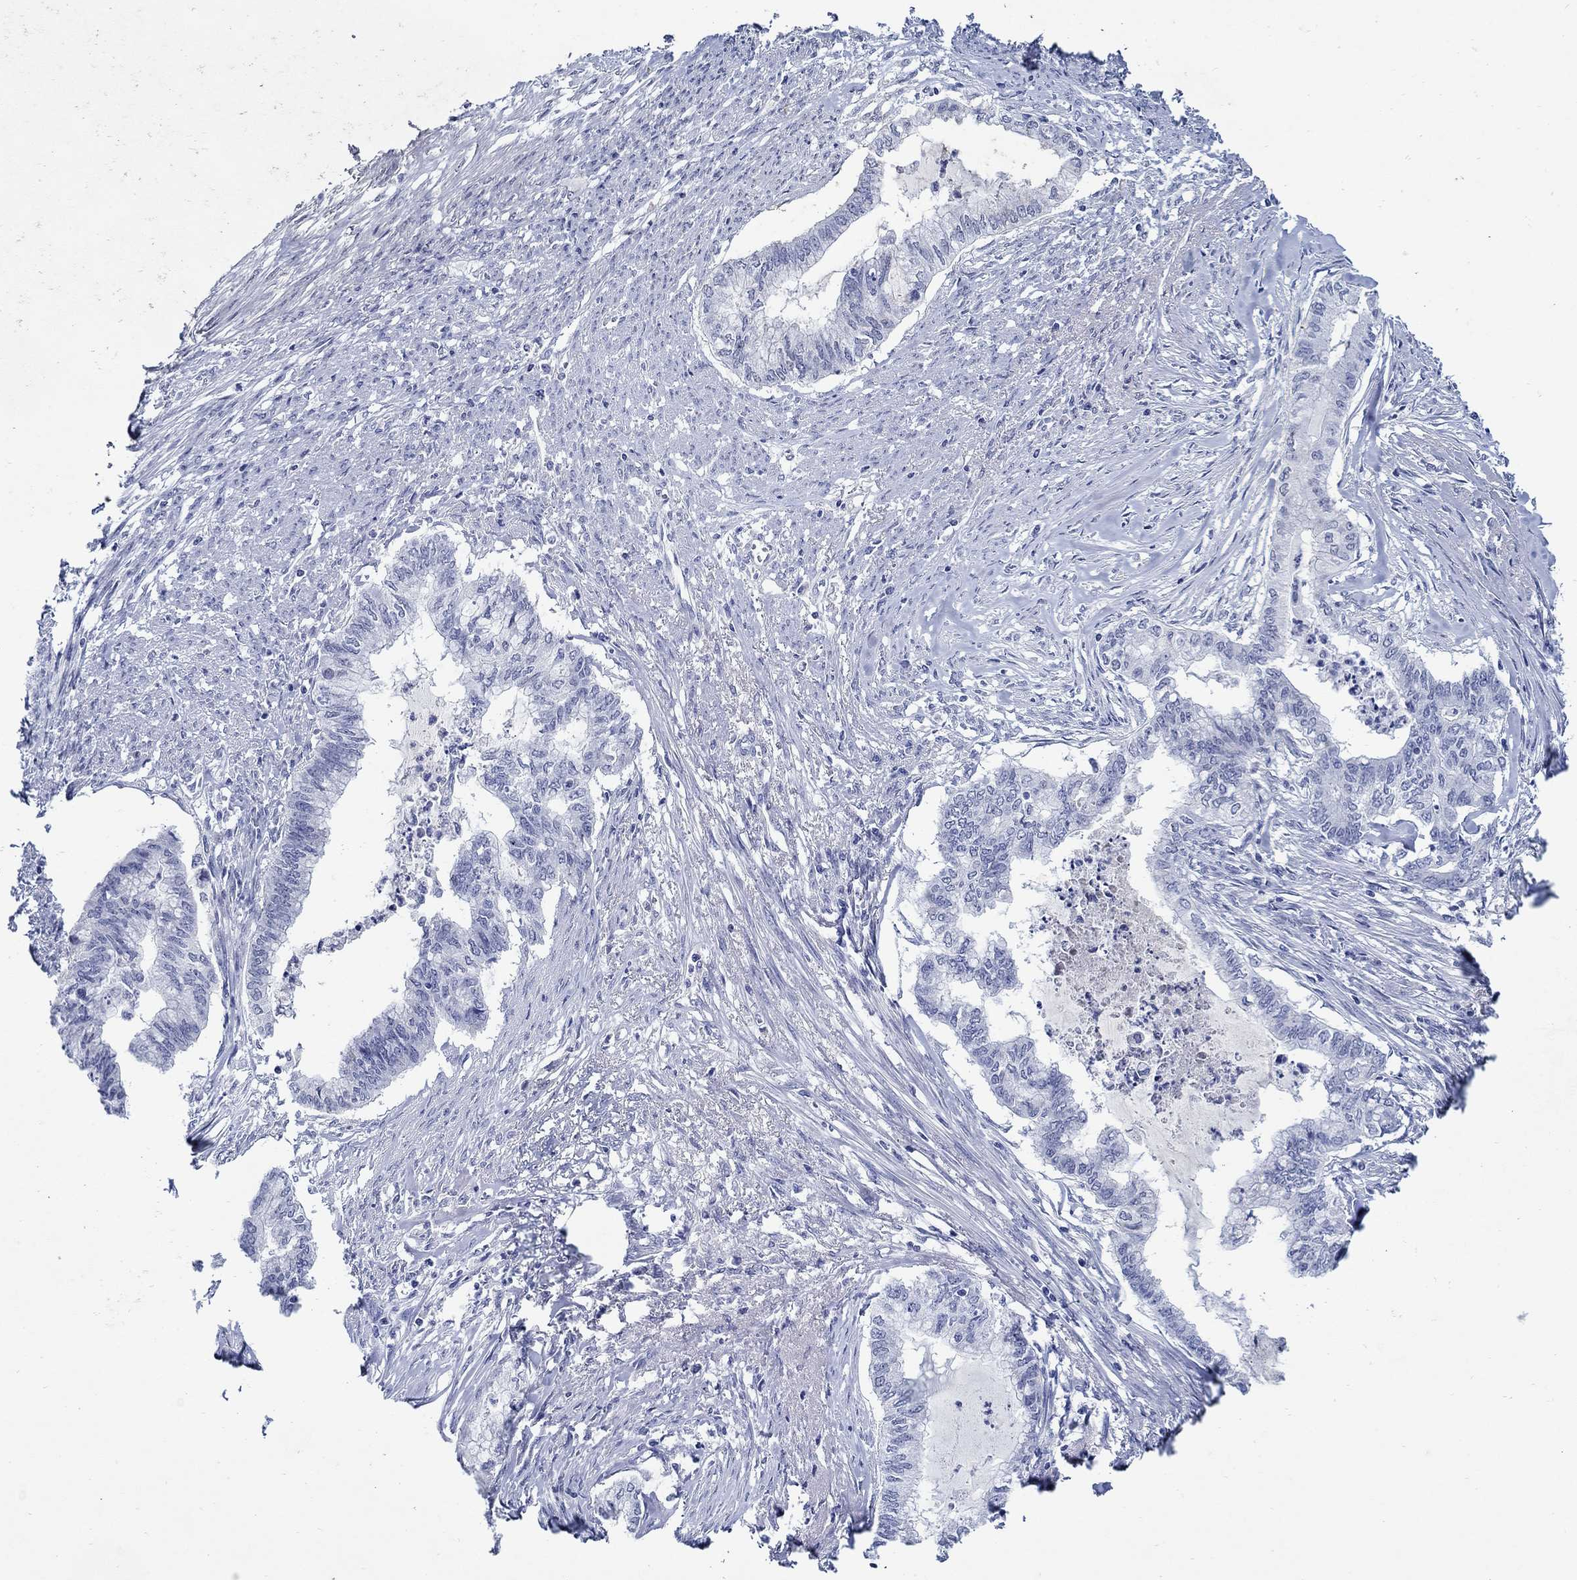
{"staining": {"intensity": "negative", "quantity": "none", "location": "none"}, "tissue": "endometrial cancer", "cell_type": "Tumor cells", "image_type": "cancer", "snomed": [{"axis": "morphology", "description": "Adenocarcinoma, NOS"}, {"axis": "topography", "description": "Endometrium"}], "caption": "A high-resolution micrograph shows IHC staining of adenocarcinoma (endometrial), which demonstrates no significant positivity in tumor cells. (DAB IHC with hematoxylin counter stain).", "gene": "MC2R", "patient": {"sex": "female", "age": 79}}